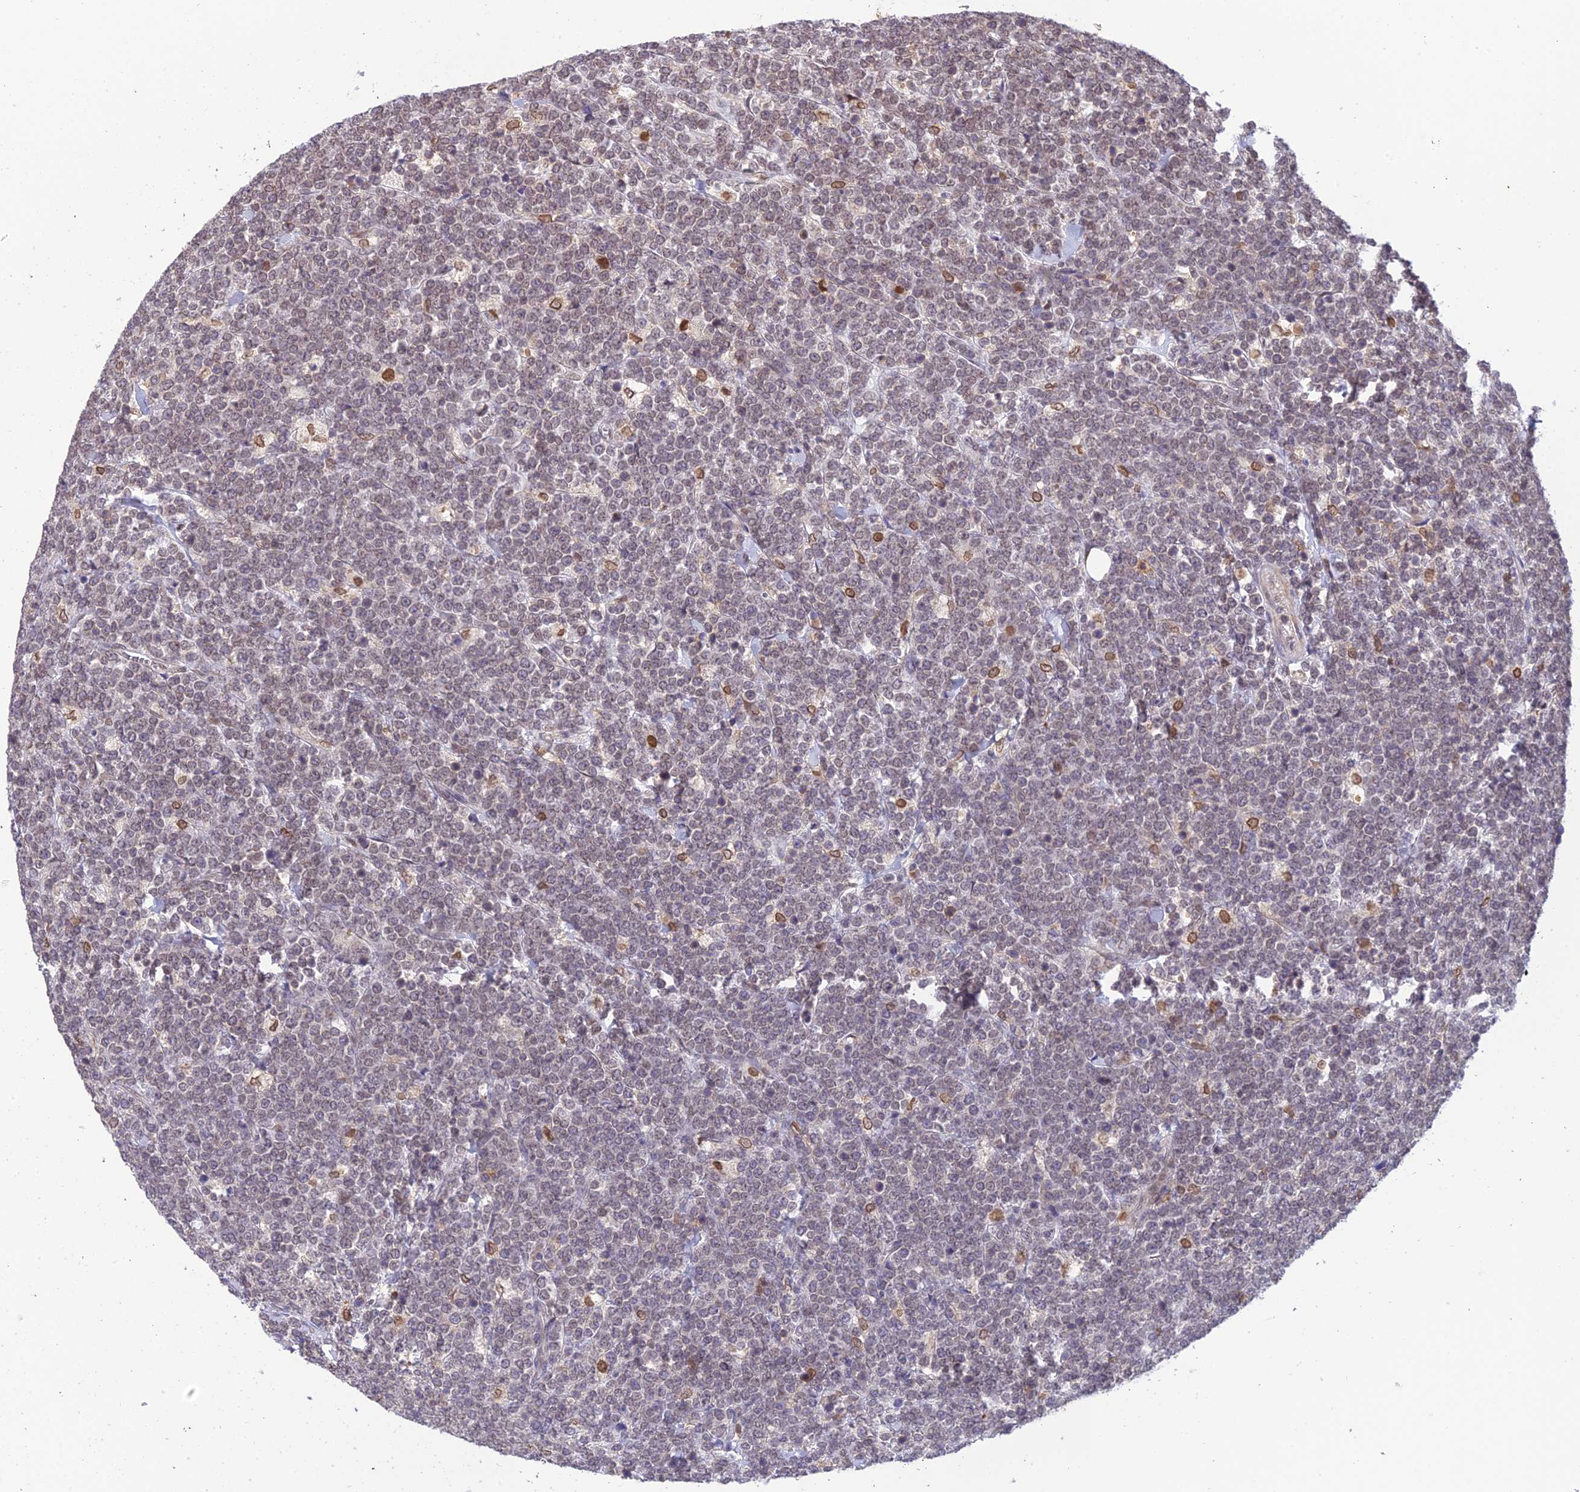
{"staining": {"intensity": "negative", "quantity": "none", "location": "none"}, "tissue": "lymphoma", "cell_type": "Tumor cells", "image_type": "cancer", "snomed": [{"axis": "morphology", "description": "Malignant lymphoma, non-Hodgkin's type, High grade"}, {"axis": "topography", "description": "Small intestine"}], "caption": "Immunohistochemistry of high-grade malignant lymphoma, non-Hodgkin's type reveals no expression in tumor cells.", "gene": "BMT2", "patient": {"sex": "male", "age": 8}}